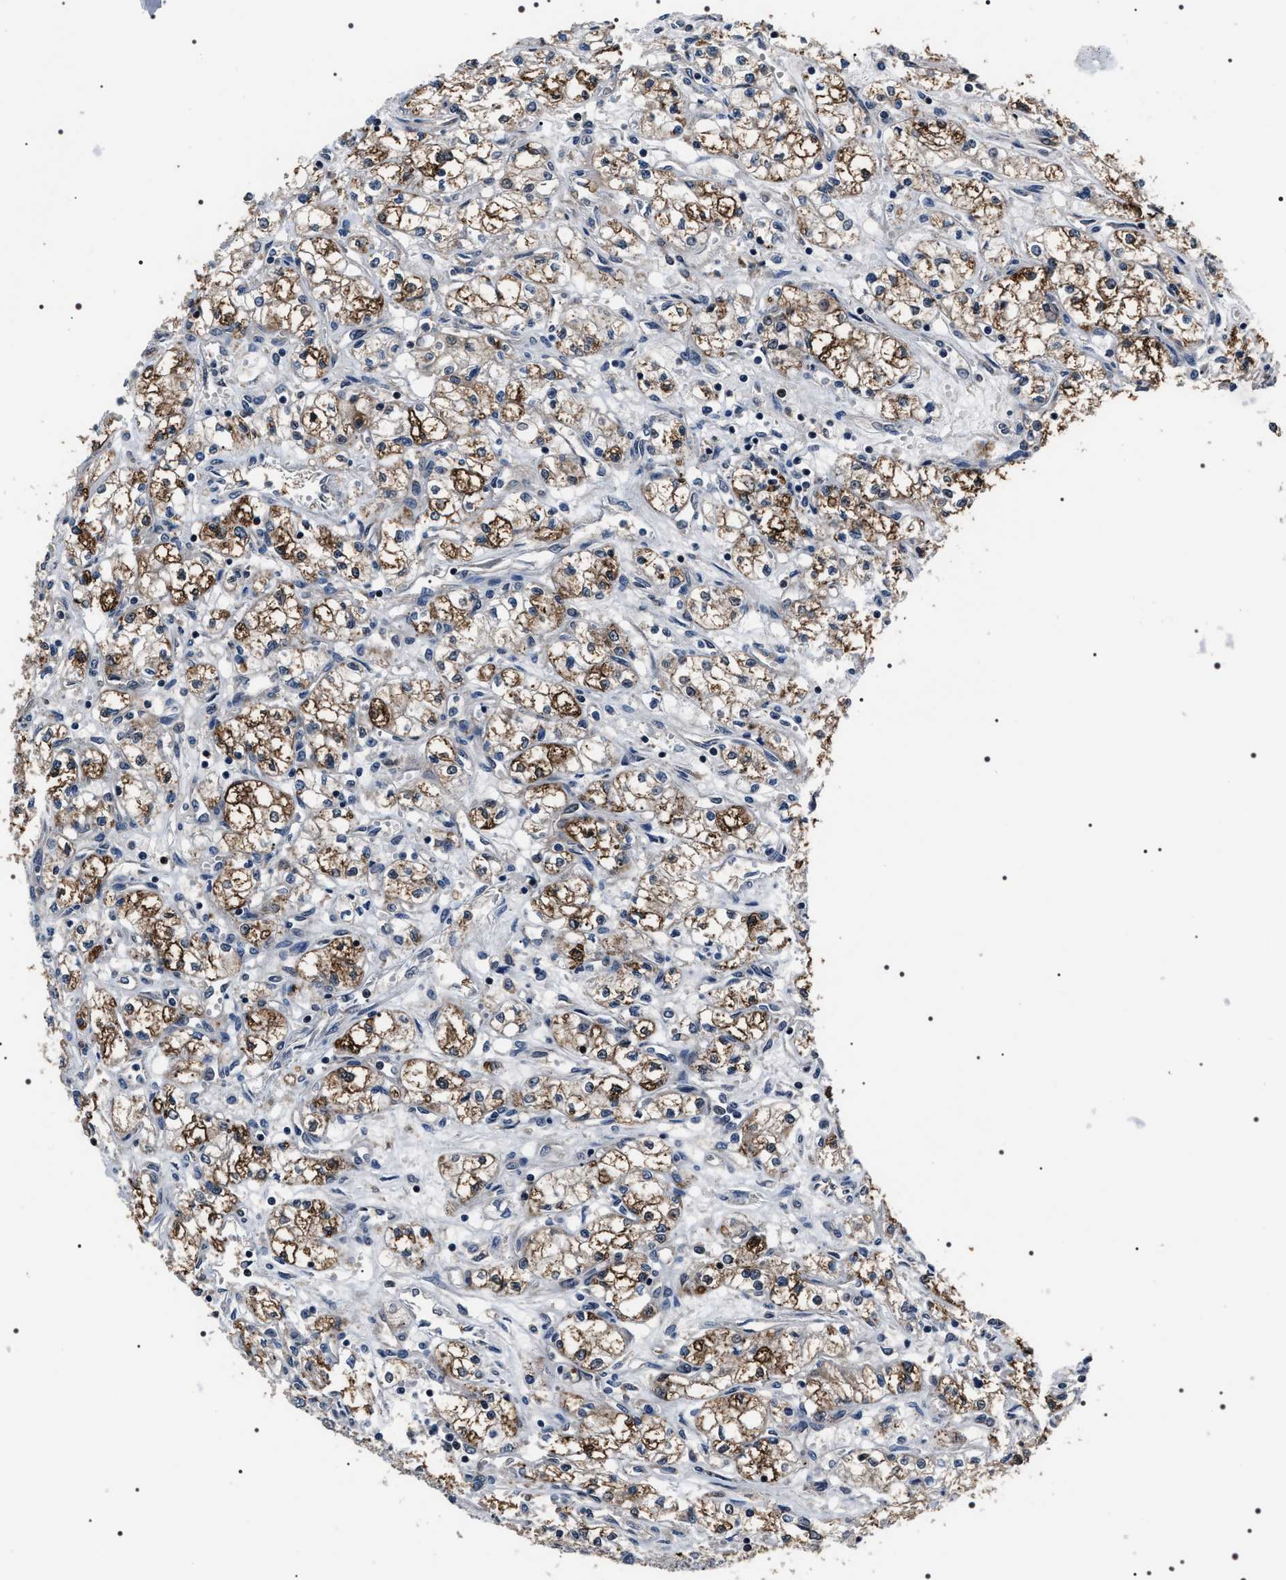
{"staining": {"intensity": "moderate", "quantity": ">75%", "location": "cytoplasmic/membranous"}, "tissue": "renal cancer", "cell_type": "Tumor cells", "image_type": "cancer", "snomed": [{"axis": "morphology", "description": "Normal tissue, NOS"}, {"axis": "morphology", "description": "Adenocarcinoma, NOS"}, {"axis": "topography", "description": "Kidney"}], "caption": "Tumor cells show moderate cytoplasmic/membranous staining in about >75% of cells in renal adenocarcinoma.", "gene": "SIPA1", "patient": {"sex": "male", "age": 59}}